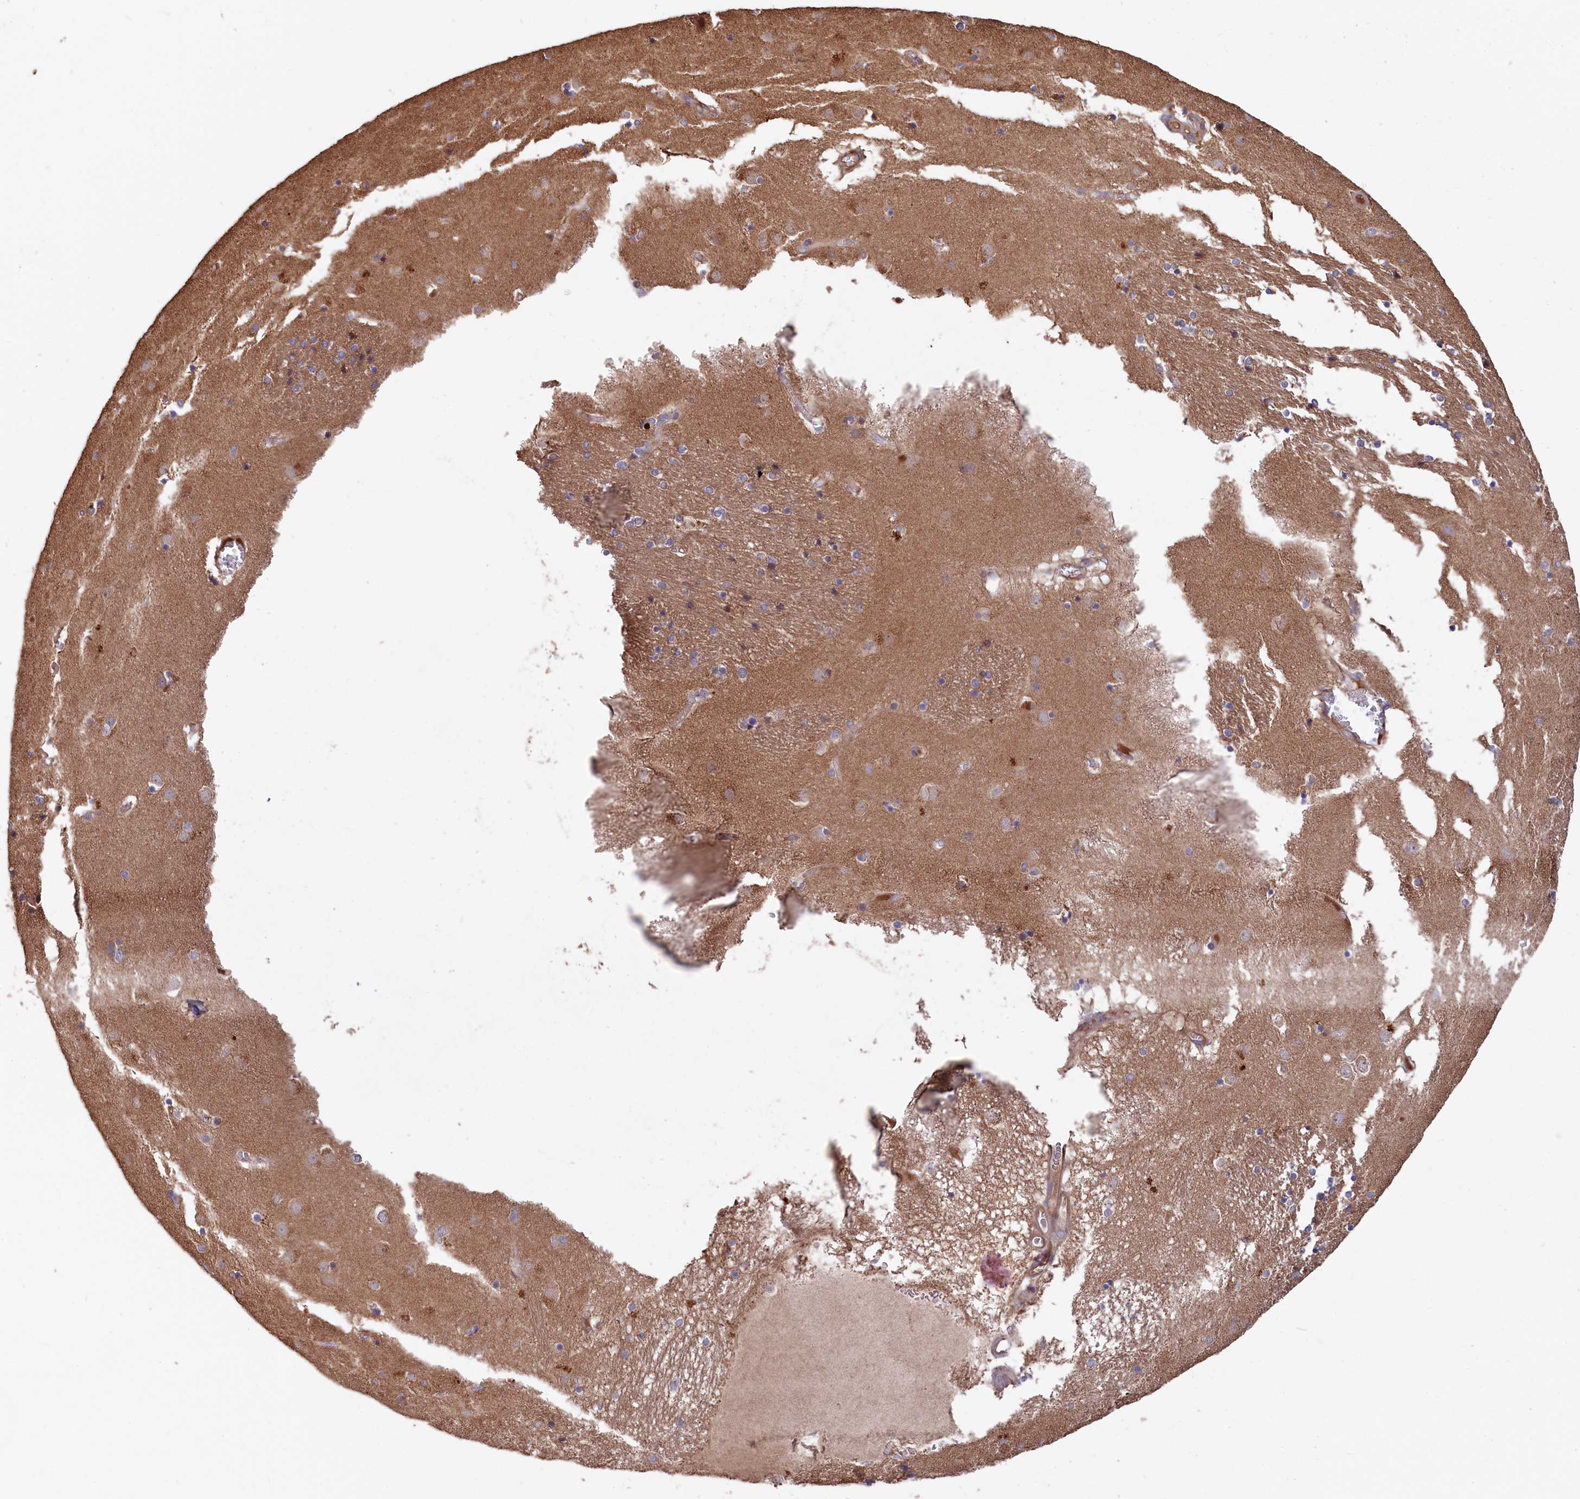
{"staining": {"intensity": "weak", "quantity": "<25%", "location": "cytoplasmic/membranous"}, "tissue": "caudate", "cell_type": "Glial cells", "image_type": "normal", "snomed": [{"axis": "morphology", "description": "Normal tissue, NOS"}, {"axis": "topography", "description": "Lateral ventricle wall"}], "caption": "The immunohistochemistry (IHC) photomicrograph has no significant expression in glial cells of caudate.", "gene": "GREB1L", "patient": {"sex": "male", "age": 70}}